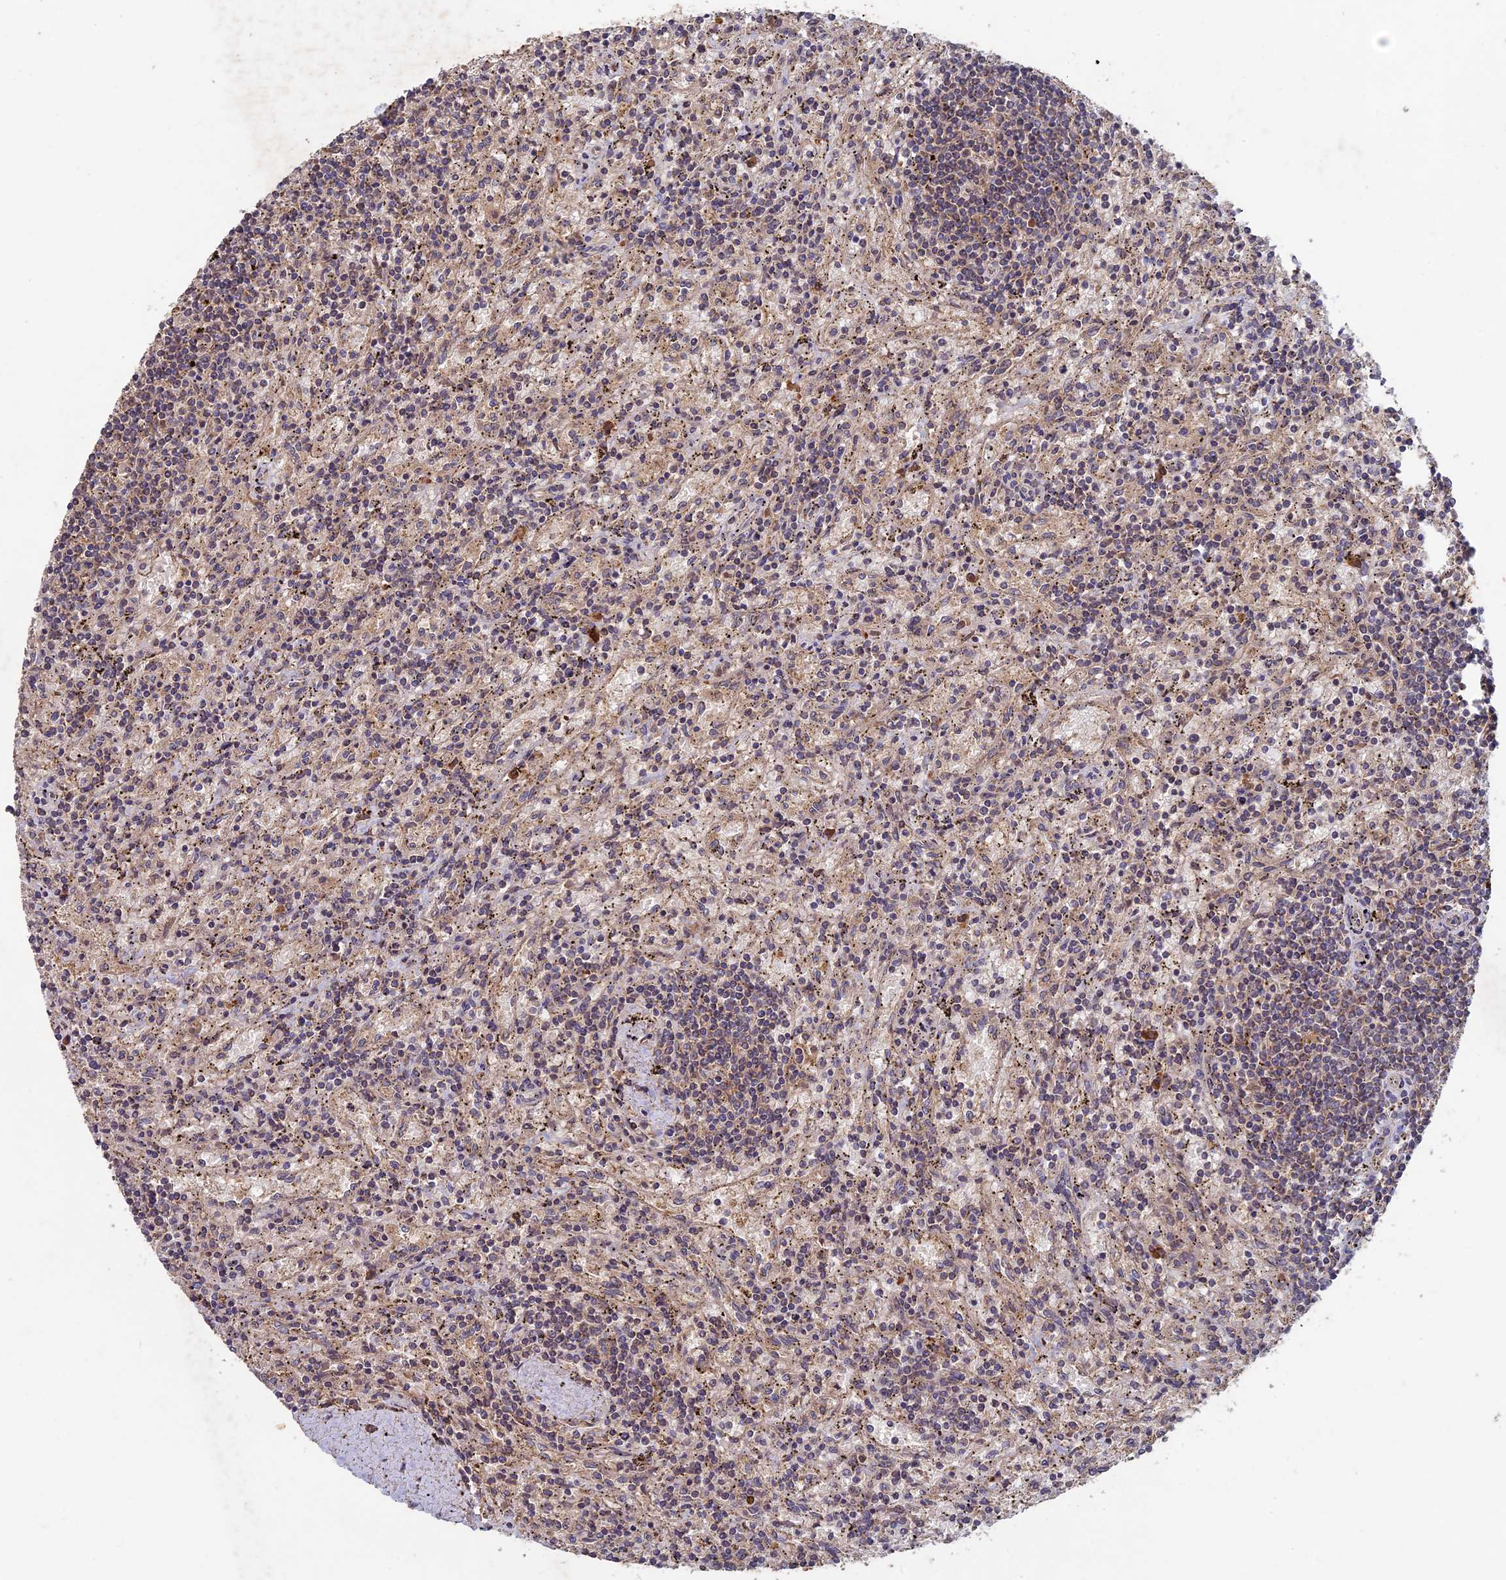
{"staining": {"intensity": "weak", "quantity": "25%-75%", "location": "cytoplasmic/membranous"}, "tissue": "lymphoma", "cell_type": "Tumor cells", "image_type": "cancer", "snomed": [{"axis": "morphology", "description": "Malignant lymphoma, non-Hodgkin's type, Low grade"}, {"axis": "topography", "description": "Spleen"}], "caption": "Lymphoma tissue displays weak cytoplasmic/membranous expression in approximately 25%-75% of tumor cells (IHC, brightfield microscopy, high magnification).", "gene": "RCCD1", "patient": {"sex": "male", "age": 76}}